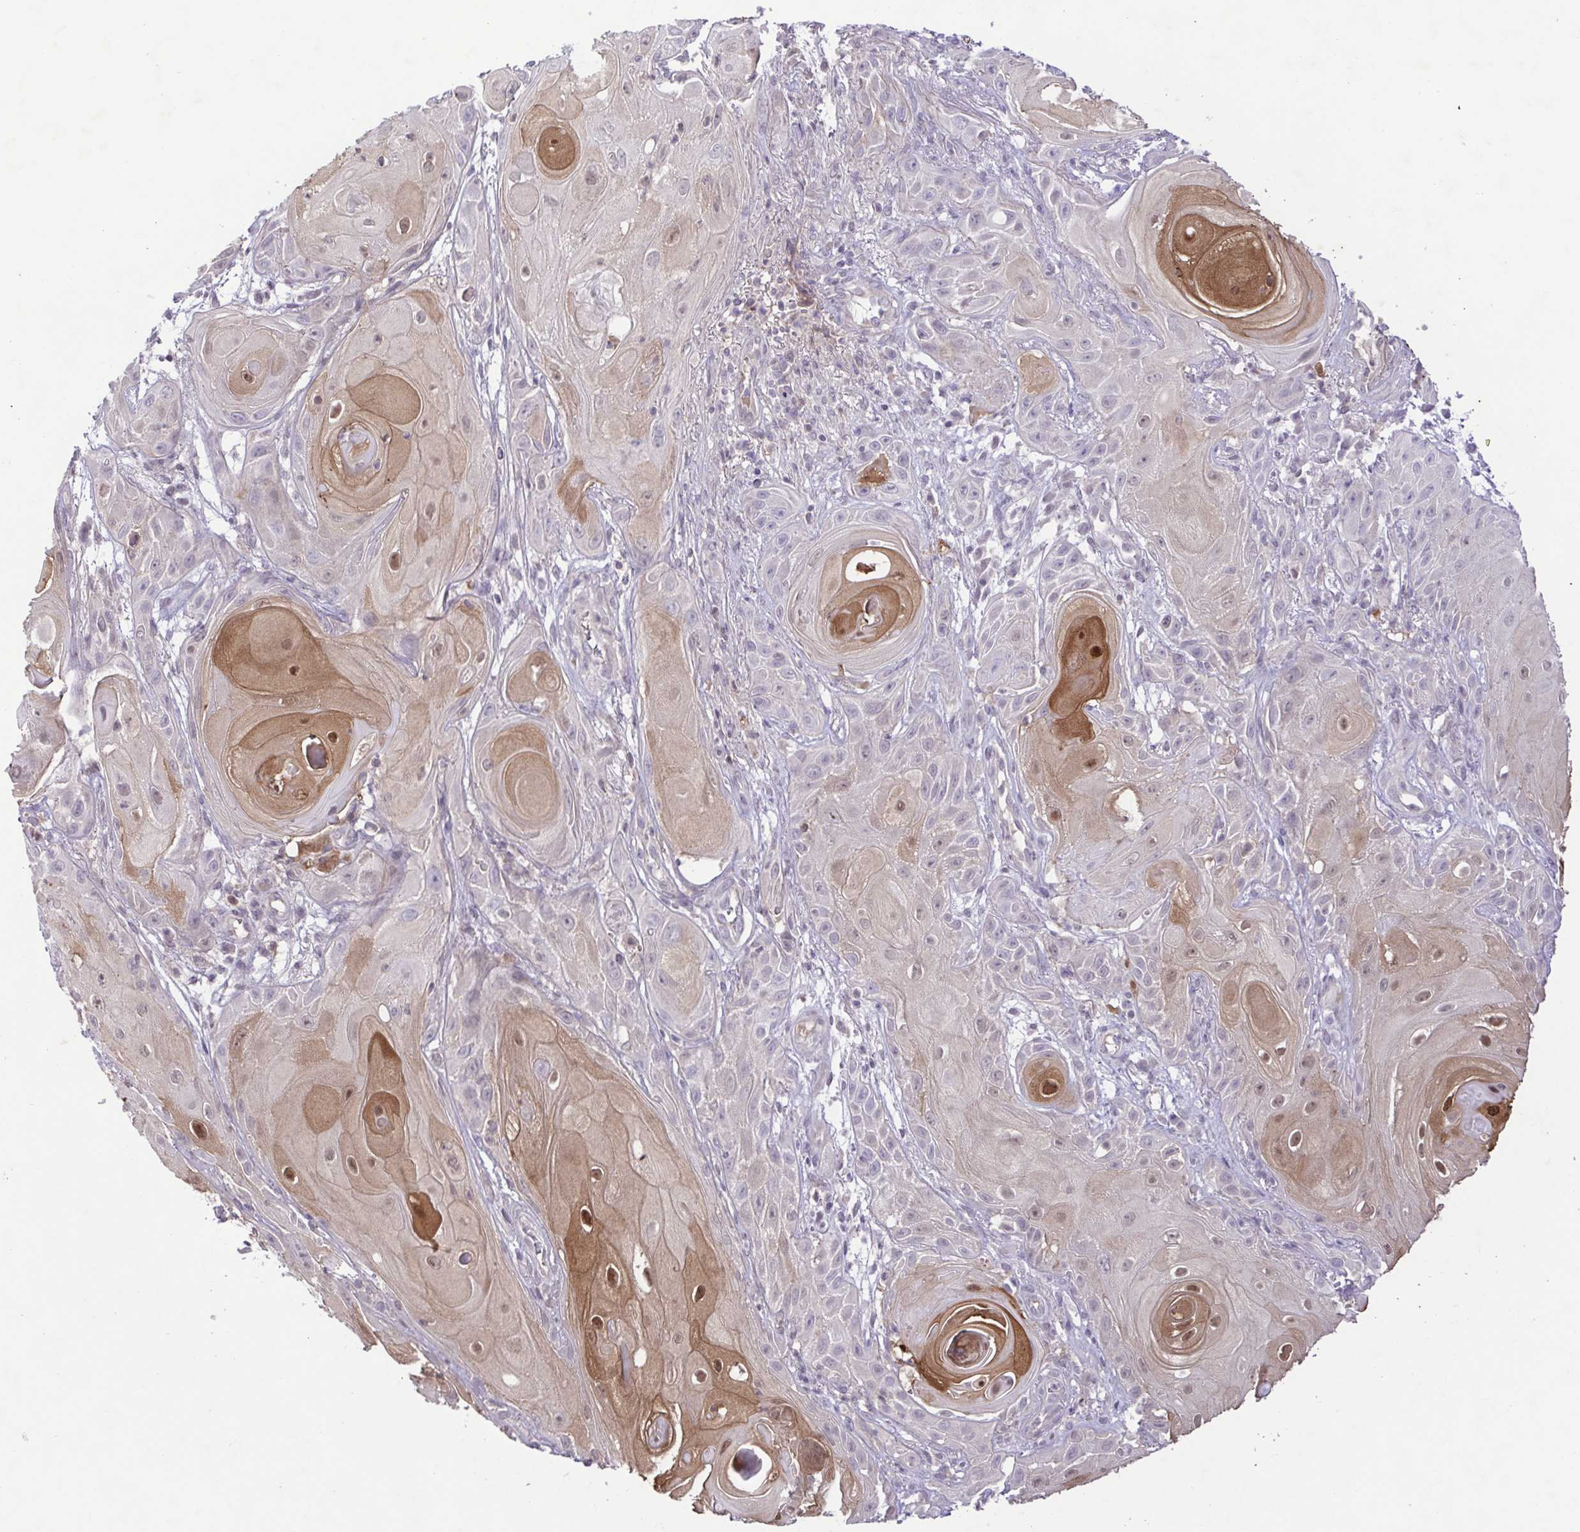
{"staining": {"intensity": "moderate", "quantity": "25%-75%", "location": "cytoplasmic/membranous,nuclear"}, "tissue": "skin cancer", "cell_type": "Tumor cells", "image_type": "cancer", "snomed": [{"axis": "morphology", "description": "Squamous cell carcinoma, NOS"}, {"axis": "topography", "description": "Skin"}], "caption": "An image showing moderate cytoplasmic/membranous and nuclear expression in approximately 25%-75% of tumor cells in squamous cell carcinoma (skin), as visualized by brown immunohistochemical staining.", "gene": "IL1RN", "patient": {"sex": "male", "age": 62}}